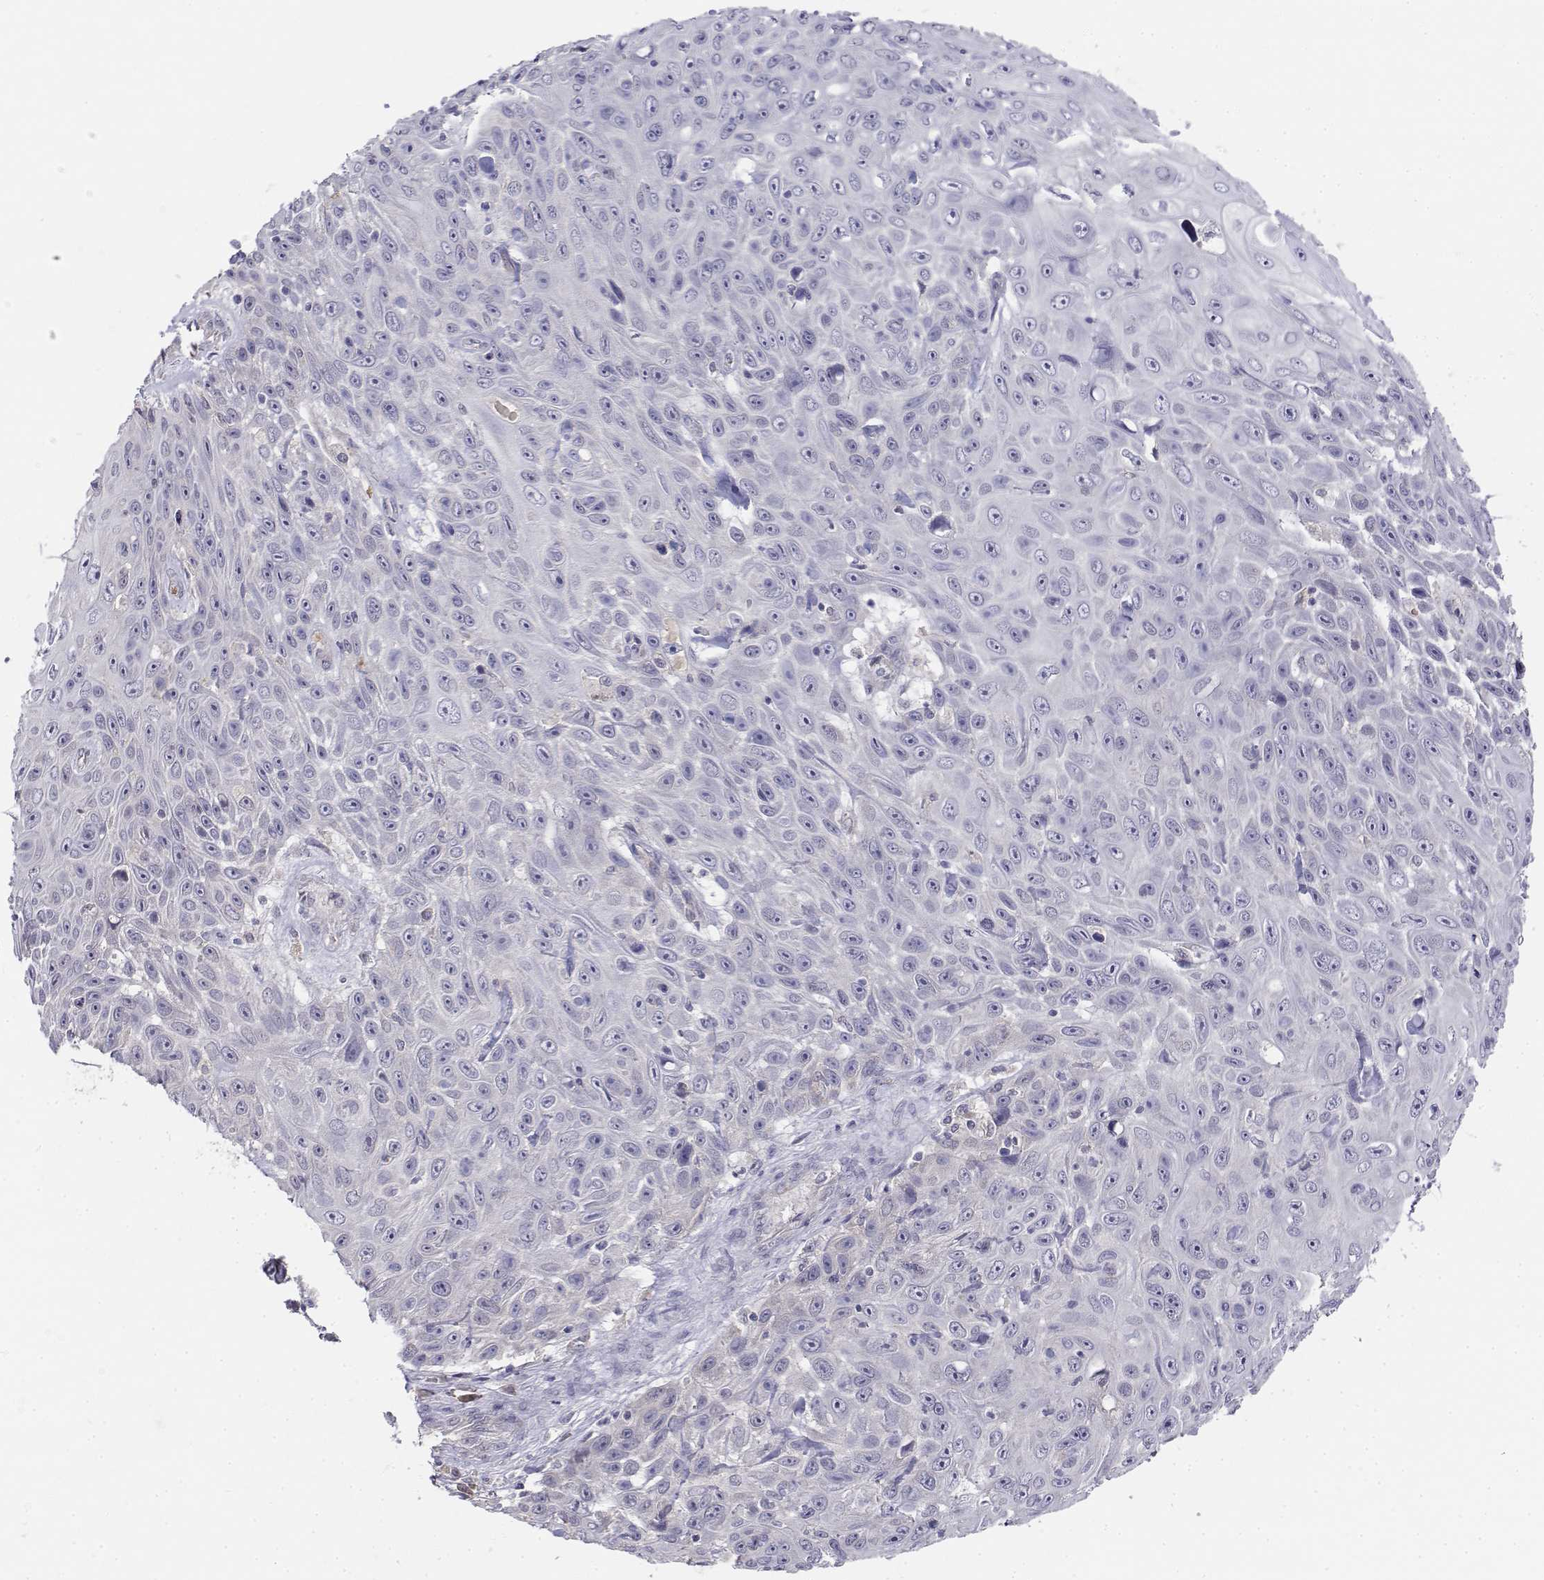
{"staining": {"intensity": "negative", "quantity": "none", "location": "none"}, "tissue": "skin cancer", "cell_type": "Tumor cells", "image_type": "cancer", "snomed": [{"axis": "morphology", "description": "Squamous cell carcinoma, NOS"}, {"axis": "topography", "description": "Skin"}], "caption": "Immunohistochemical staining of human skin cancer displays no significant staining in tumor cells.", "gene": "CADM1", "patient": {"sex": "male", "age": 82}}